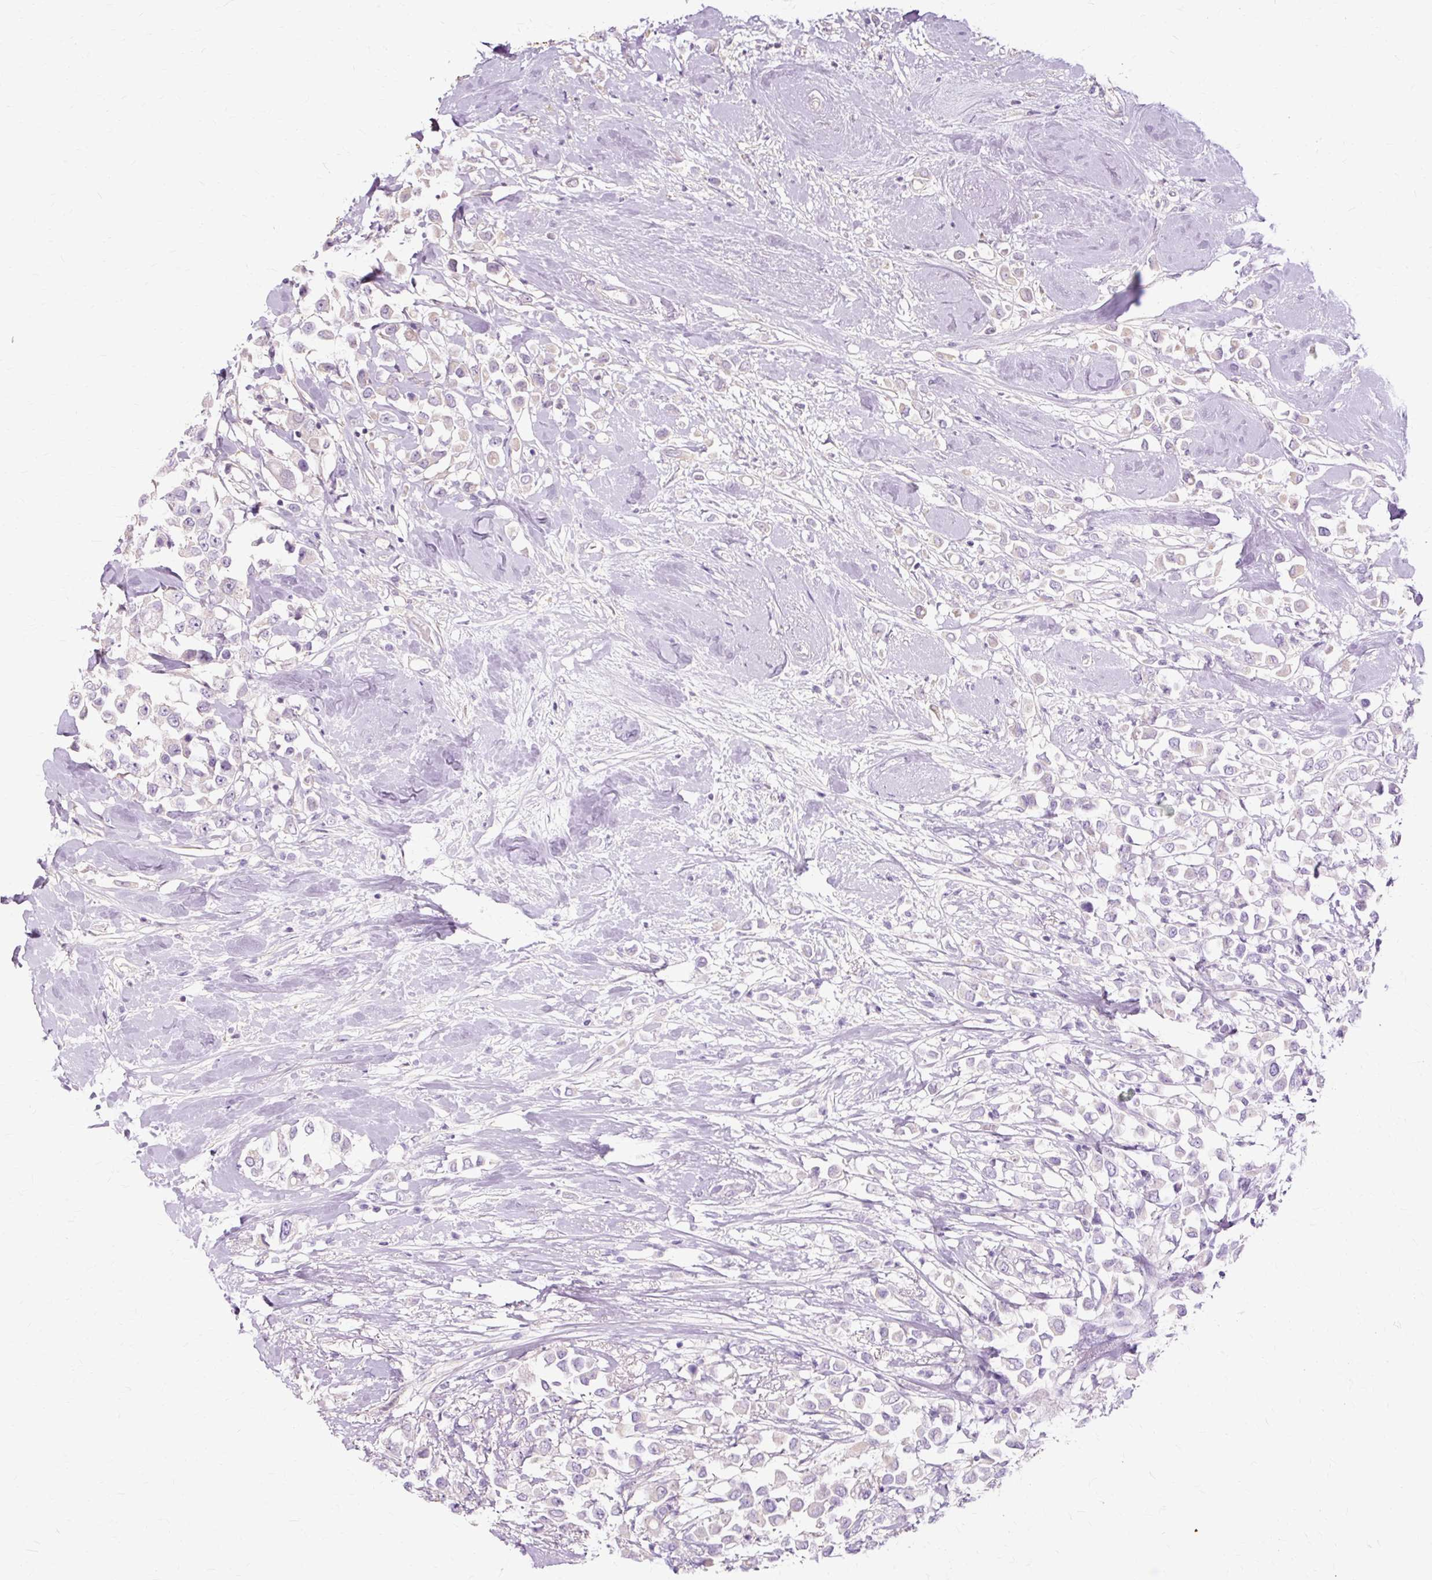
{"staining": {"intensity": "negative", "quantity": "none", "location": "none"}, "tissue": "breast cancer", "cell_type": "Tumor cells", "image_type": "cancer", "snomed": [{"axis": "morphology", "description": "Duct carcinoma"}, {"axis": "topography", "description": "Breast"}], "caption": "An IHC micrograph of infiltrating ductal carcinoma (breast) is shown. There is no staining in tumor cells of infiltrating ductal carcinoma (breast).", "gene": "TSPAN8", "patient": {"sex": "female", "age": 61}}